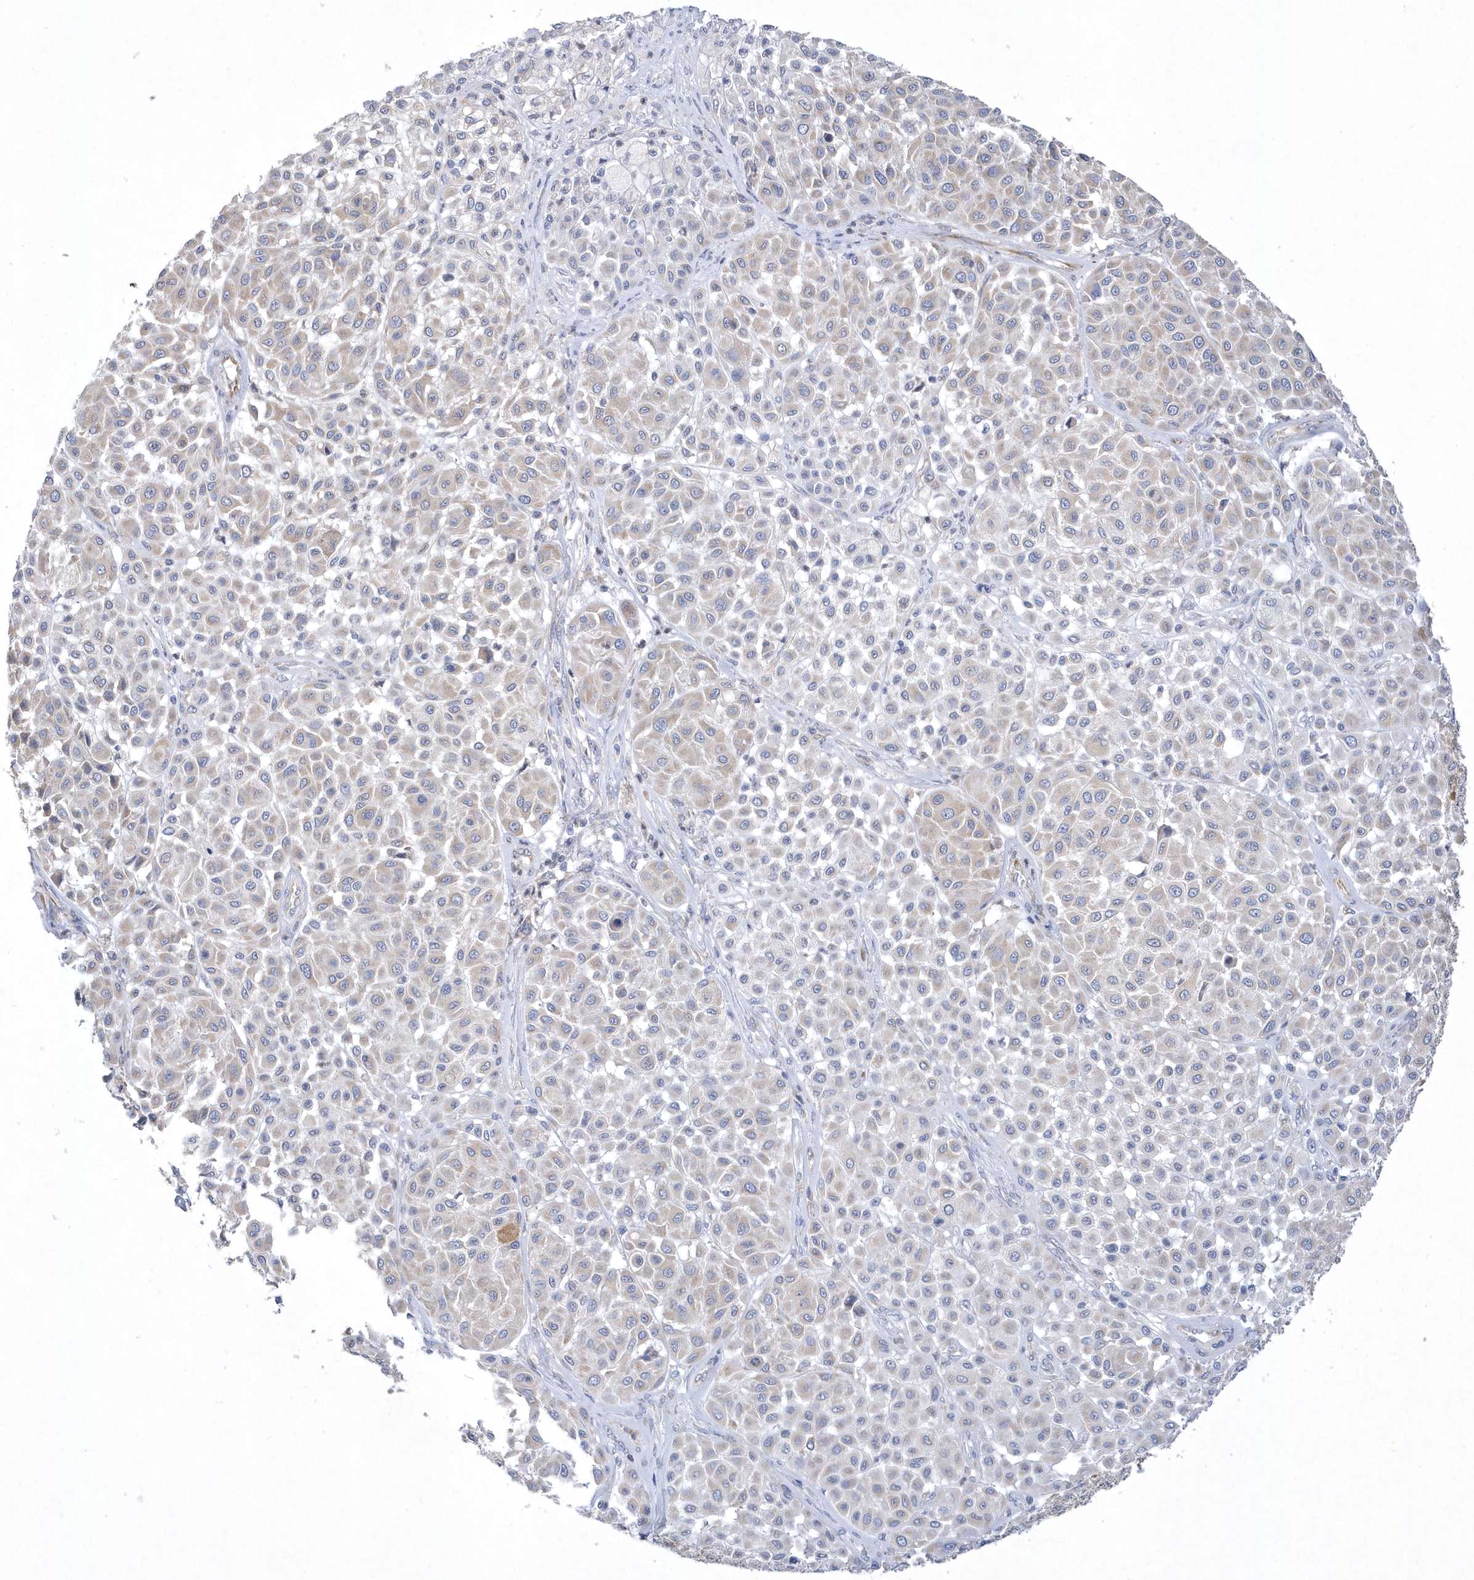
{"staining": {"intensity": "weak", "quantity": "<25%", "location": "cytoplasmic/membranous"}, "tissue": "melanoma", "cell_type": "Tumor cells", "image_type": "cancer", "snomed": [{"axis": "morphology", "description": "Malignant melanoma, Metastatic site"}, {"axis": "topography", "description": "Soft tissue"}], "caption": "The image exhibits no significant positivity in tumor cells of melanoma.", "gene": "DGAT1", "patient": {"sex": "male", "age": 41}}